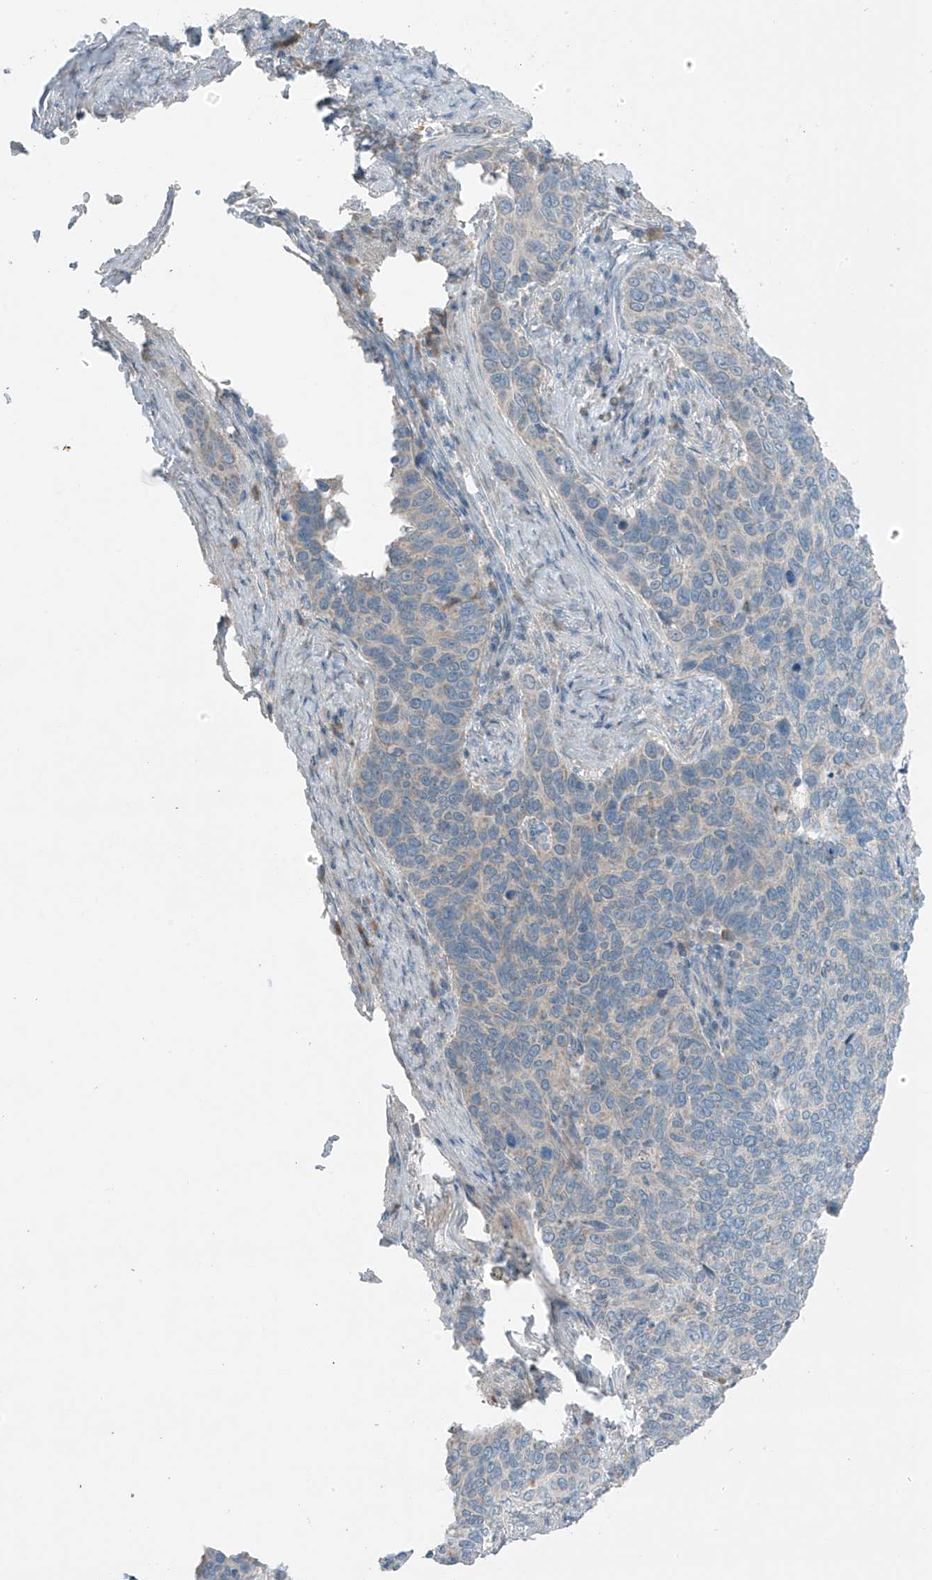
{"staining": {"intensity": "negative", "quantity": "none", "location": "none"}, "tissue": "cervical cancer", "cell_type": "Tumor cells", "image_type": "cancer", "snomed": [{"axis": "morphology", "description": "Squamous cell carcinoma, NOS"}, {"axis": "topography", "description": "Cervix"}], "caption": "High power microscopy micrograph of an IHC image of cervical cancer (squamous cell carcinoma), revealing no significant staining in tumor cells.", "gene": "FAM131C", "patient": {"sex": "female", "age": 60}}